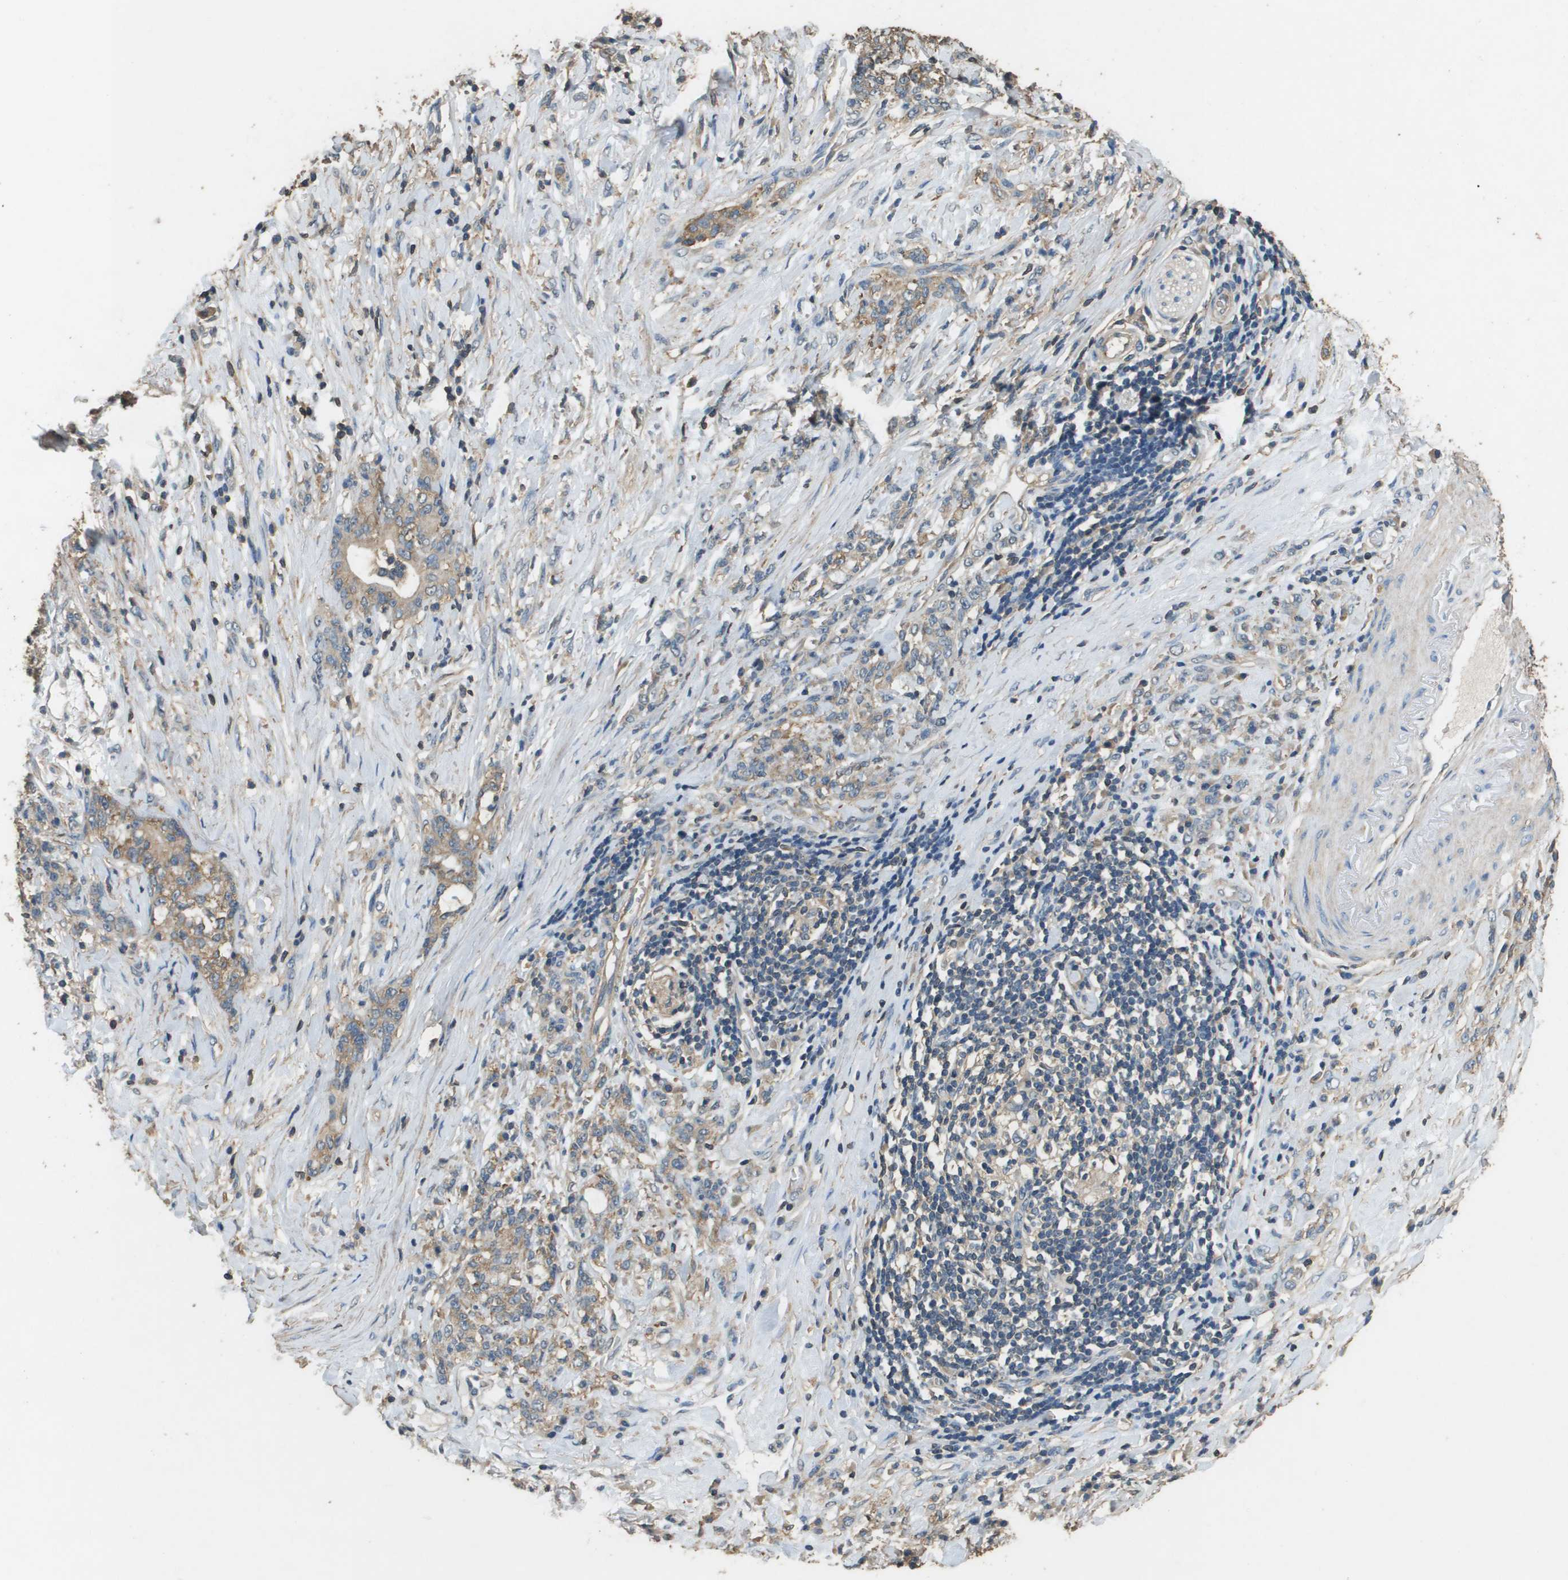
{"staining": {"intensity": "moderate", "quantity": "25%-75%", "location": "cytoplasmic/membranous"}, "tissue": "stomach cancer", "cell_type": "Tumor cells", "image_type": "cancer", "snomed": [{"axis": "morphology", "description": "Adenocarcinoma, NOS"}, {"axis": "topography", "description": "Stomach, lower"}], "caption": "The micrograph demonstrates a brown stain indicating the presence of a protein in the cytoplasmic/membranous of tumor cells in stomach adenocarcinoma.", "gene": "MS4A7", "patient": {"sex": "male", "age": 88}}